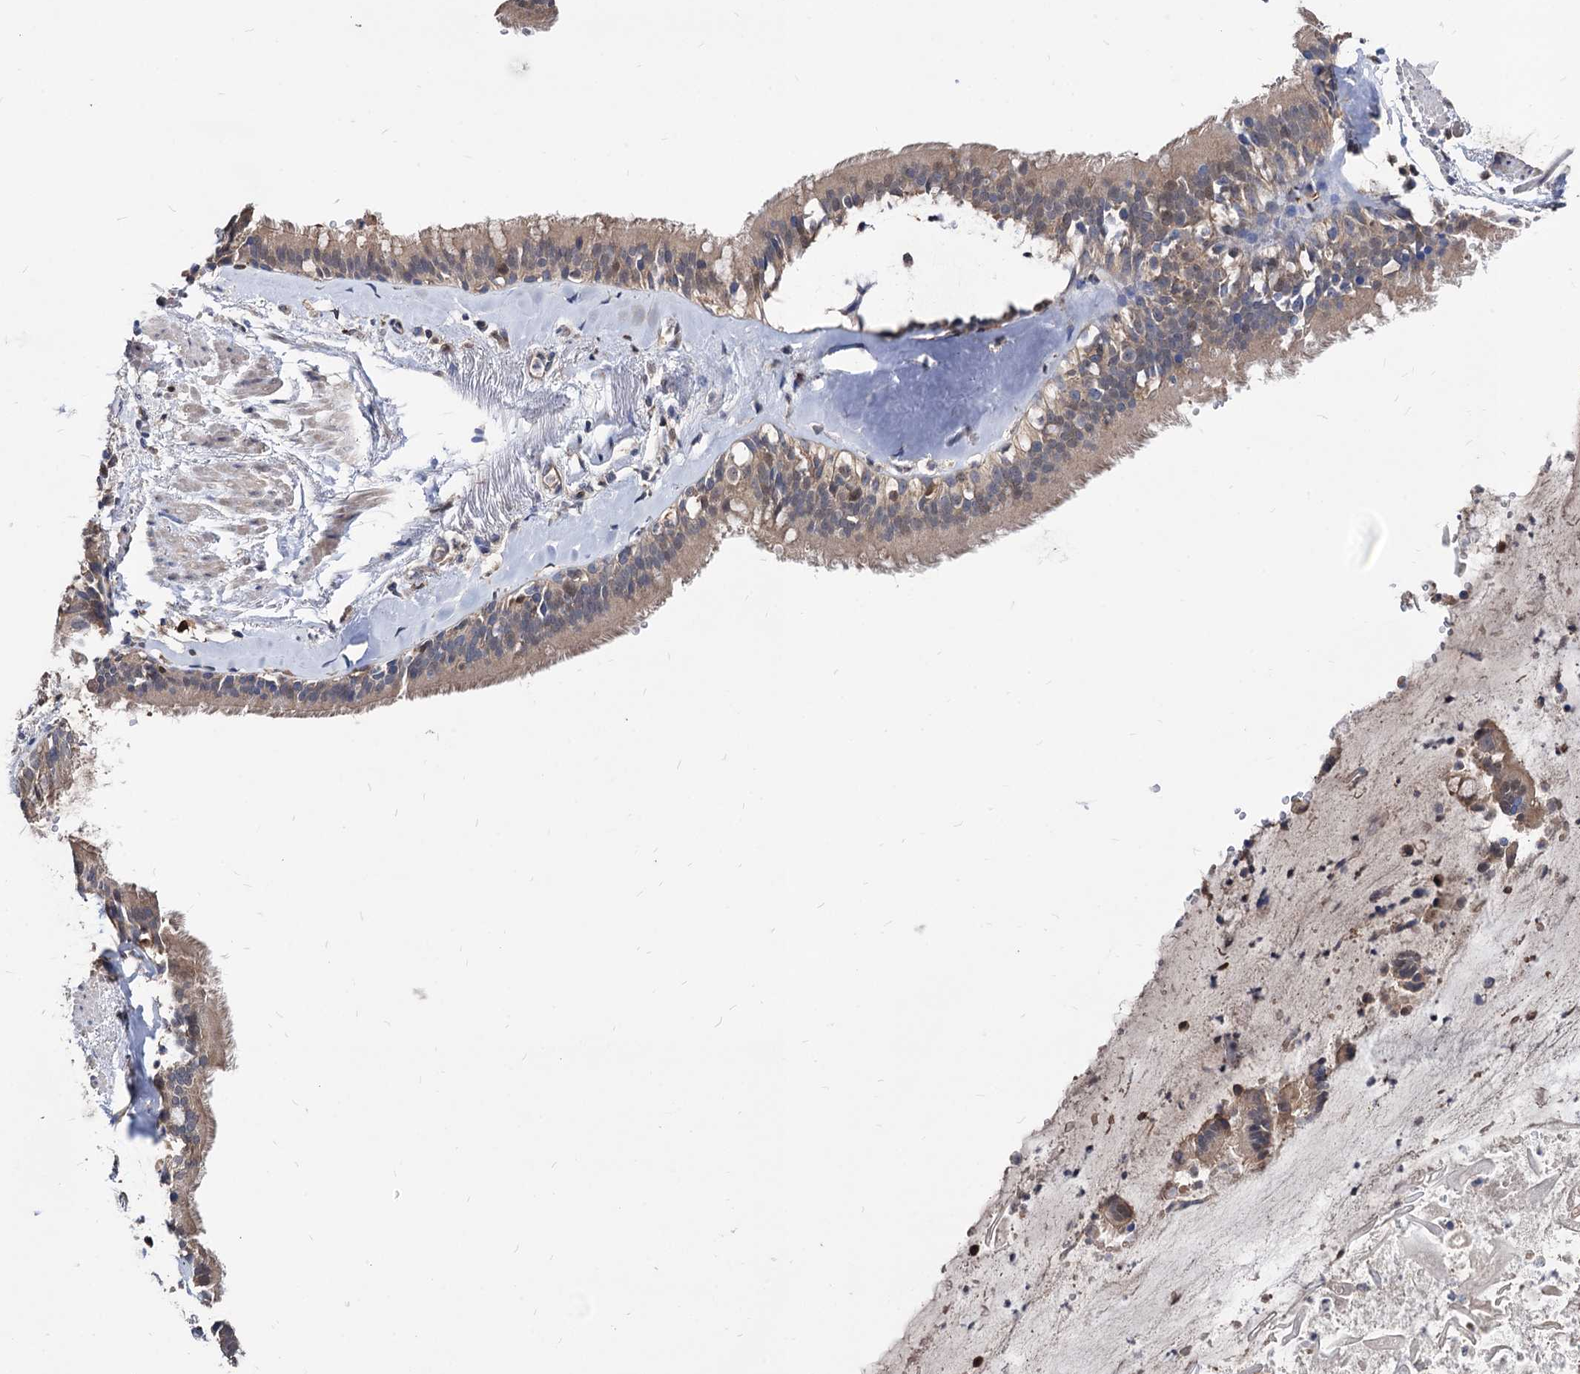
{"staining": {"intensity": "negative", "quantity": "none", "location": "none"}, "tissue": "adipose tissue", "cell_type": "Adipocytes", "image_type": "normal", "snomed": [{"axis": "morphology", "description": "Normal tissue, NOS"}, {"axis": "topography", "description": "Lymph node"}, {"axis": "topography", "description": "Cartilage tissue"}, {"axis": "topography", "description": "Bronchus"}], "caption": "The photomicrograph shows no significant positivity in adipocytes of adipose tissue. (Immunohistochemistry, brightfield microscopy, high magnification).", "gene": "CPPED1", "patient": {"sex": "male", "age": 63}}